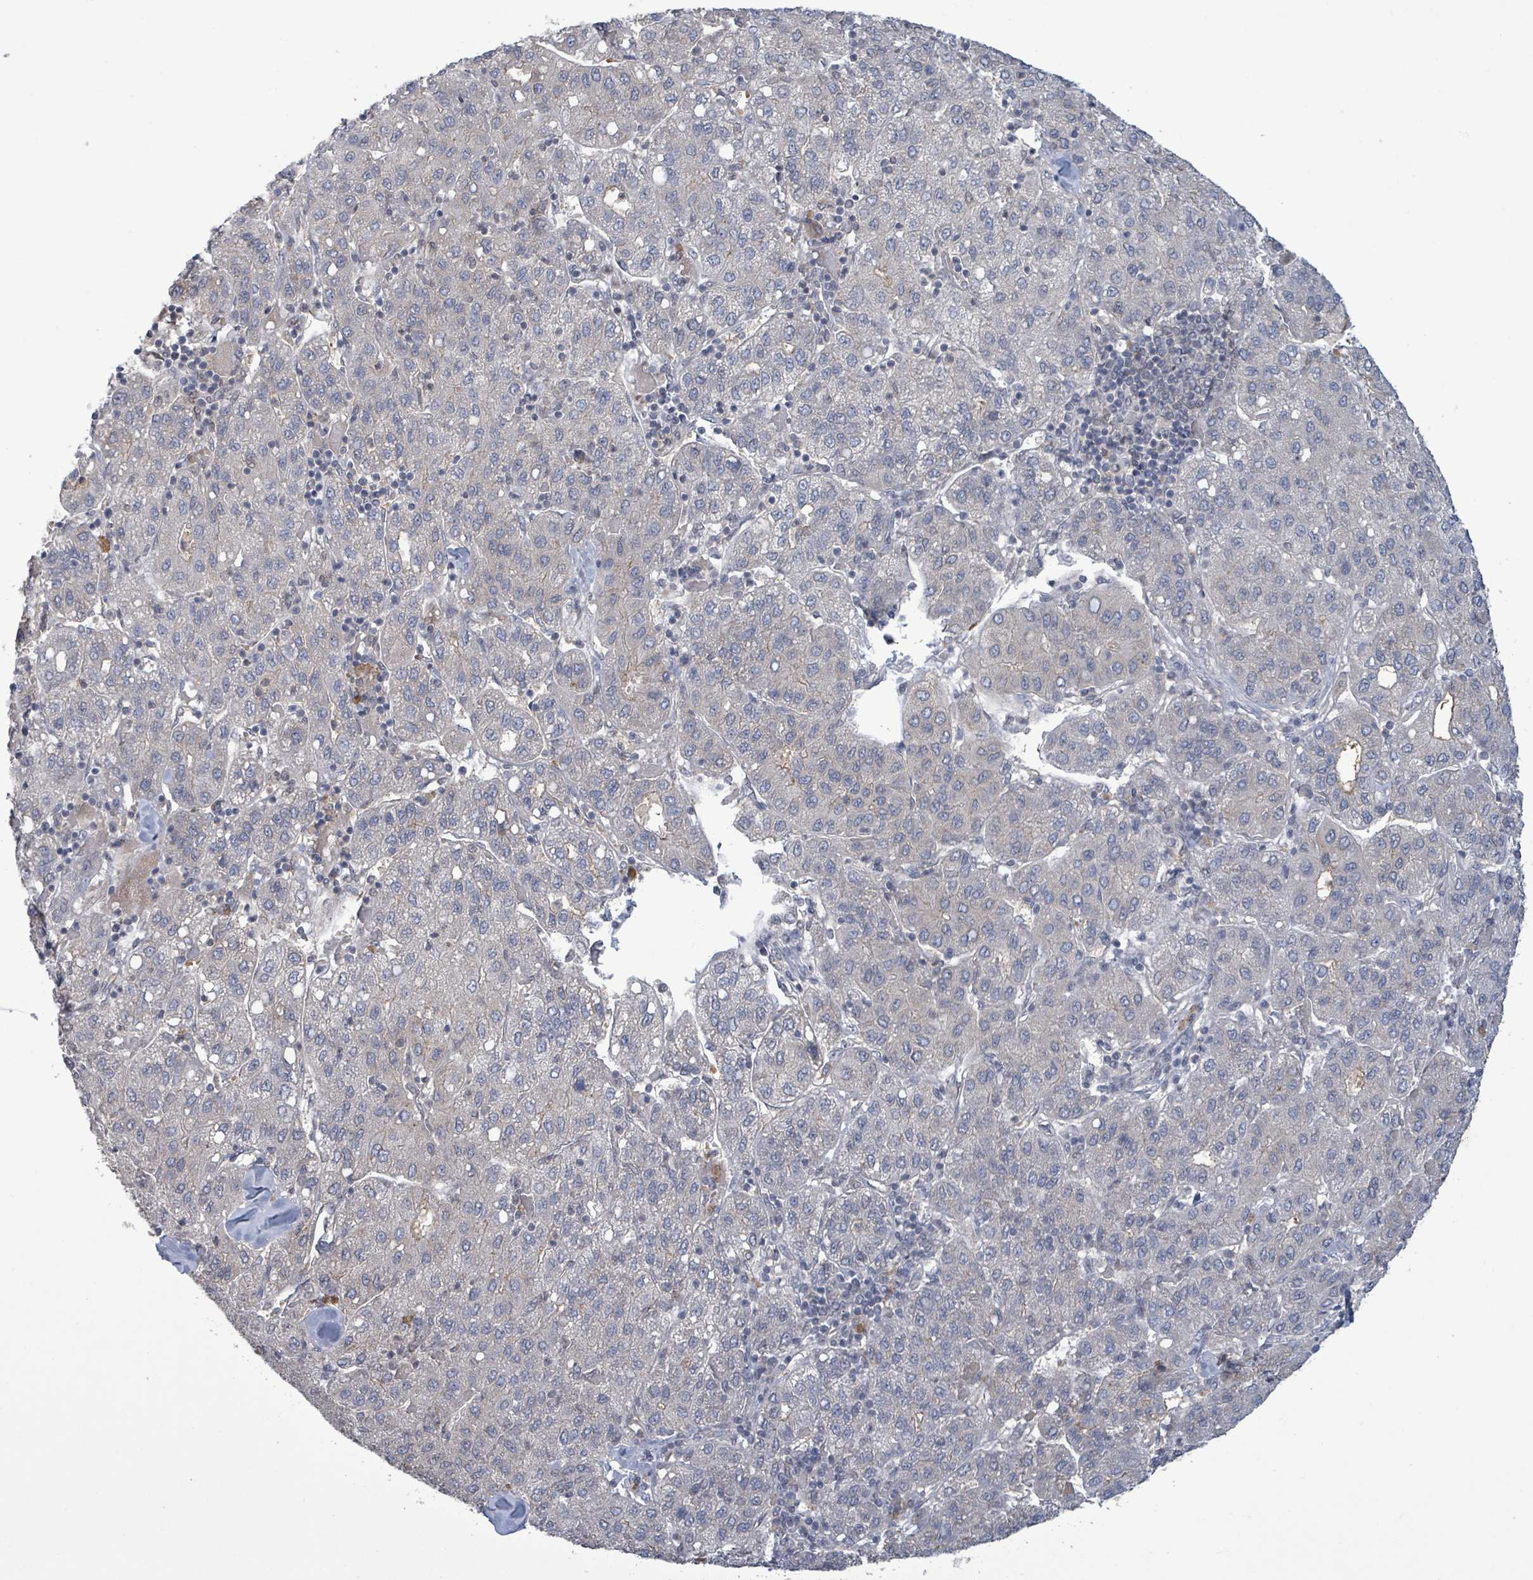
{"staining": {"intensity": "negative", "quantity": "none", "location": "none"}, "tissue": "liver cancer", "cell_type": "Tumor cells", "image_type": "cancer", "snomed": [{"axis": "morphology", "description": "Carcinoma, Hepatocellular, NOS"}, {"axis": "topography", "description": "Liver"}], "caption": "Immunohistochemistry (IHC) of hepatocellular carcinoma (liver) reveals no positivity in tumor cells.", "gene": "GRM8", "patient": {"sex": "male", "age": 65}}